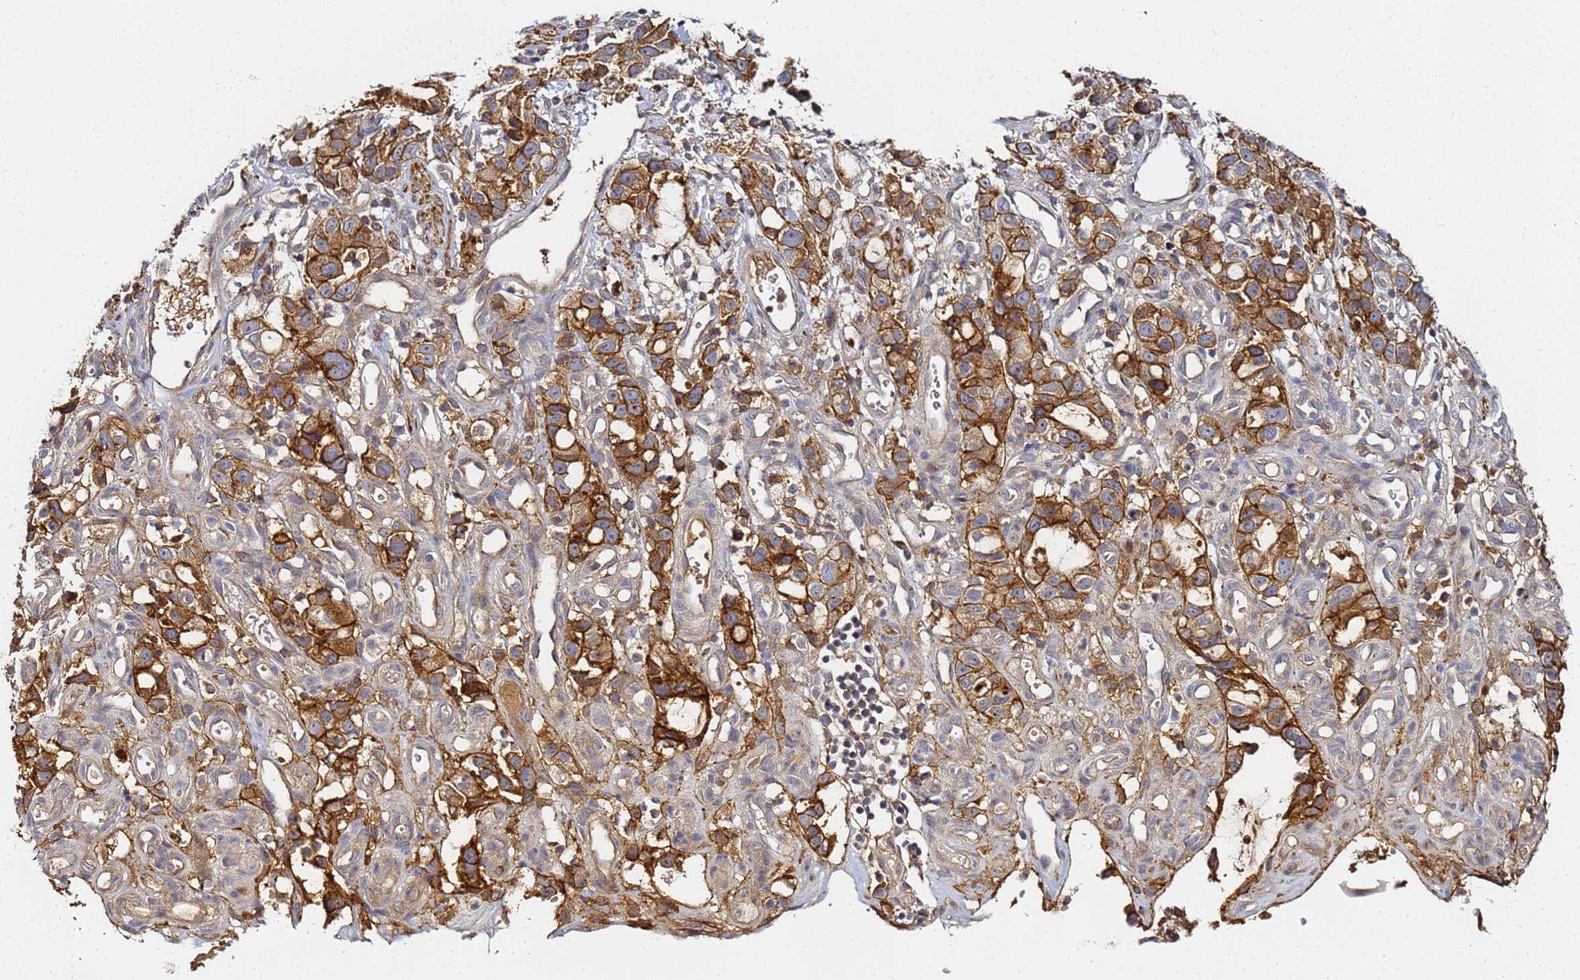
{"staining": {"intensity": "moderate", "quantity": ">75%", "location": "cytoplasmic/membranous"}, "tissue": "stomach cancer", "cell_type": "Tumor cells", "image_type": "cancer", "snomed": [{"axis": "morphology", "description": "Adenocarcinoma, NOS"}, {"axis": "topography", "description": "Stomach"}], "caption": "Tumor cells reveal medium levels of moderate cytoplasmic/membranous positivity in about >75% of cells in stomach cancer (adenocarcinoma).", "gene": "LRRC69", "patient": {"sex": "male", "age": 55}}